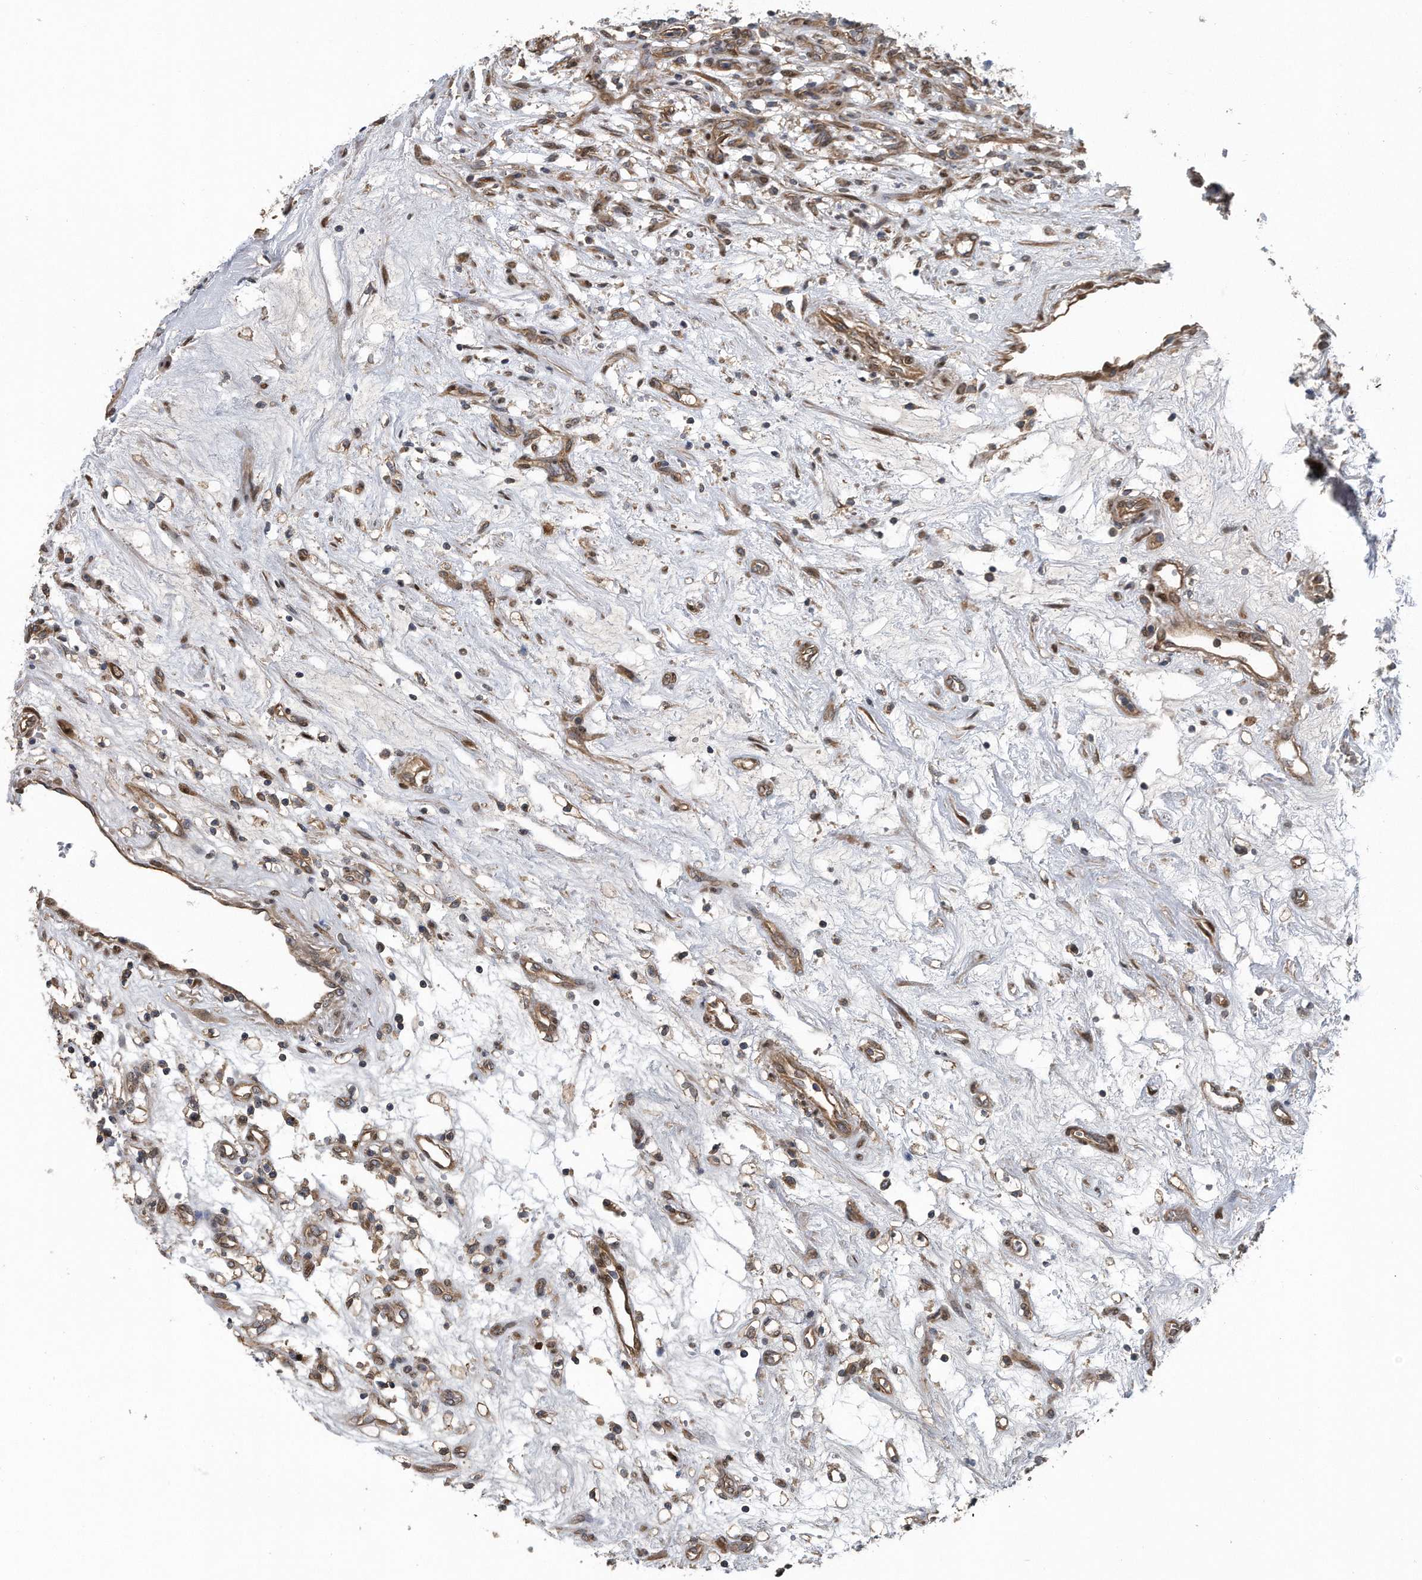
{"staining": {"intensity": "moderate", "quantity": ">75%", "location": "cytoplasmic/membranous"}, "tissue": "renal cancer", "cell_type": "Tumor cells", "image_type": "cancer", "snomed": [{"axis": "morphology", "description": "Adenocarcinoma, NOS"}, {"axis": "topography", "description": "Kidney"}], "caption": "Renal cancer stained with DAB immunohistochemistry demonstrates medium levels of moderate cytoplasmic/membranous positivity in about >75% of tumor cells.", "gene": "ZNF79", "patient": {"sex": "female", "age": 57}}